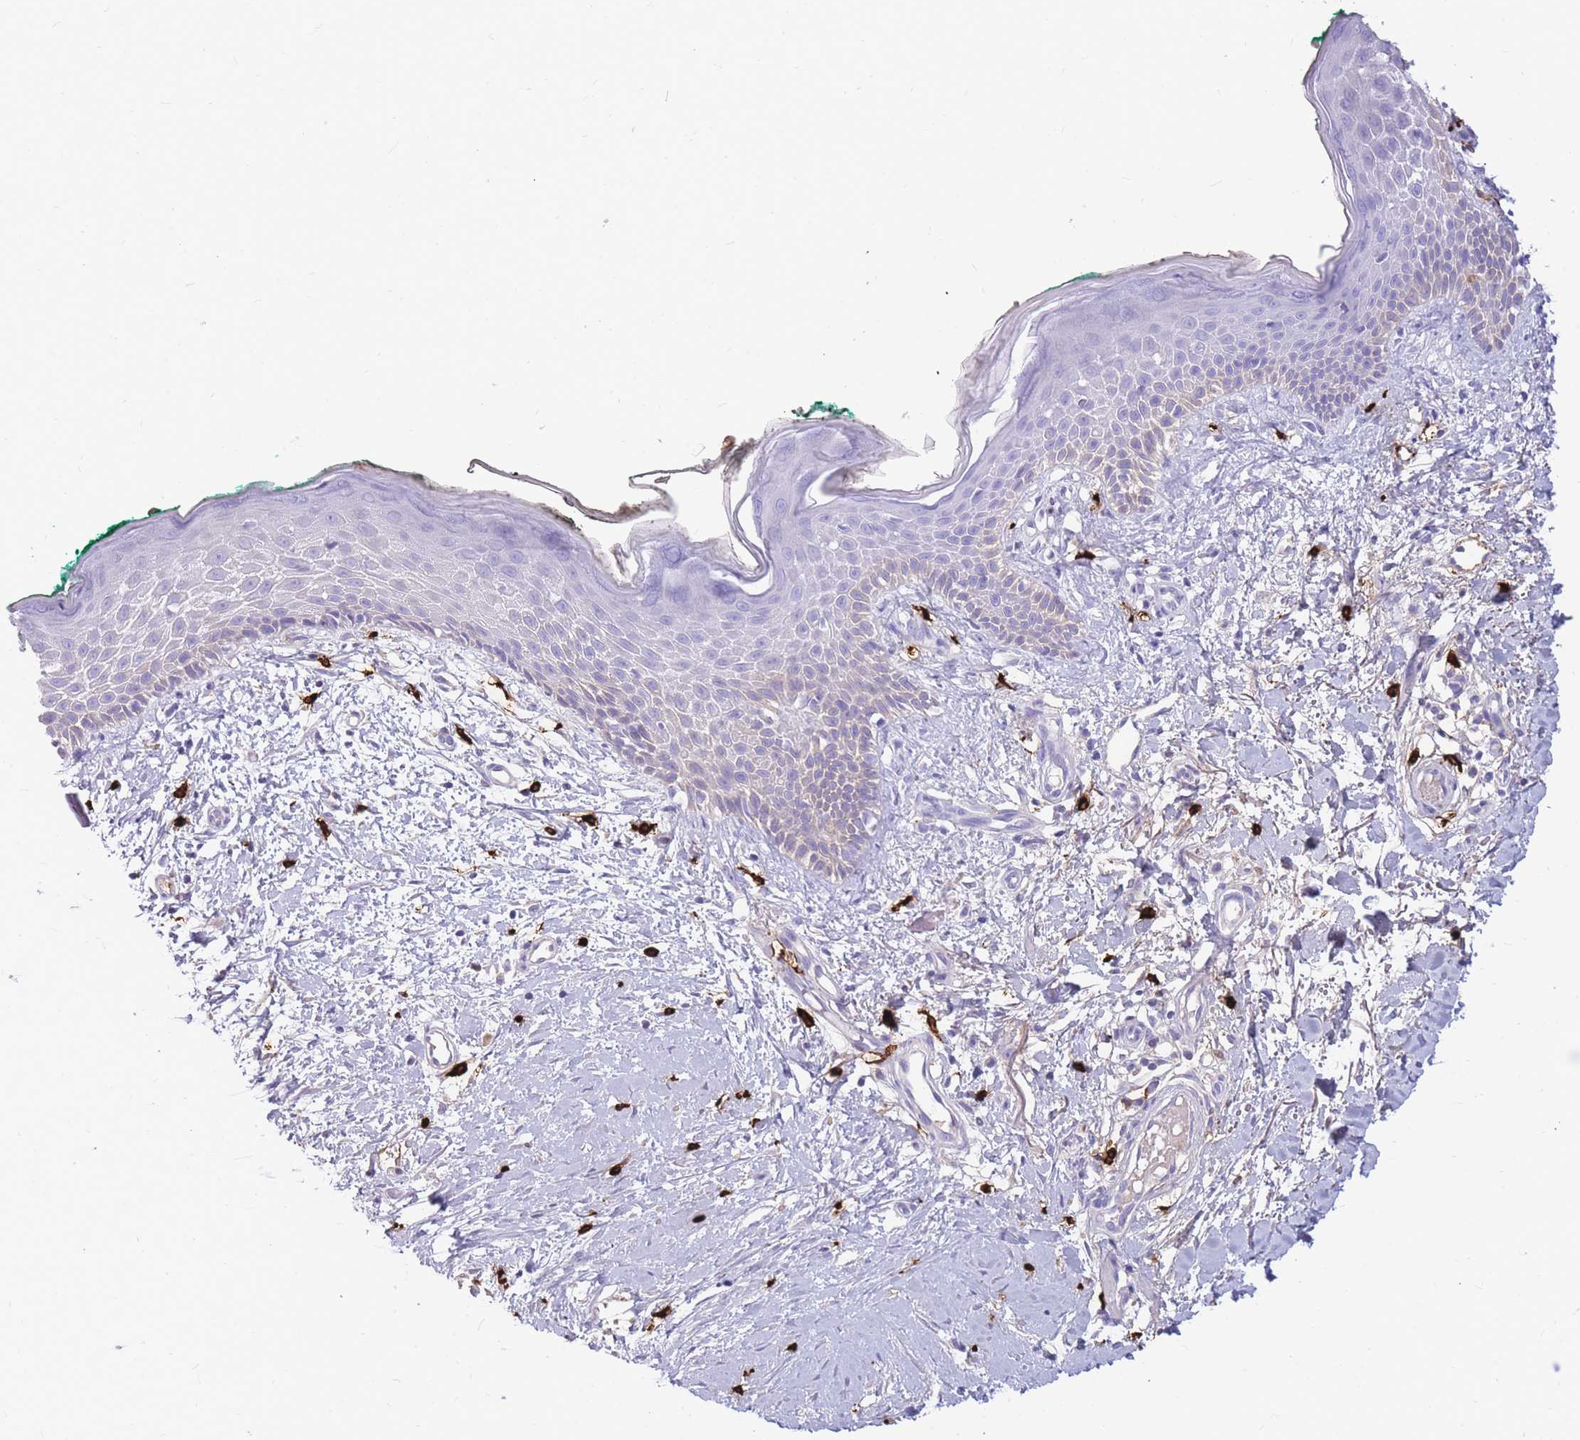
{"staining": {"intensity": "moderate", "quantity": "<25%", "location": "cytoplasmic/membranous"}, "tissue": "skin", "cell_type": "Fibroblasts", "image_type": "normal", "snomed": [{"axis": "morphology", "description": "Normal tissue, NOS"}, {"axis": "morphology", "description": "Malignant melanoma, NOS"}, {"axis": "topography", "description": "Skin"}], "caption": "A high-resolution micrograph shows immunohistochemistry staining of benign skin, which demonstrates moderate cytoplasmic/membranous expression in approximately <25% of fibroblasts.", "gene": "TPSAB1", "patient": {"sex": "male", "age": 62}}